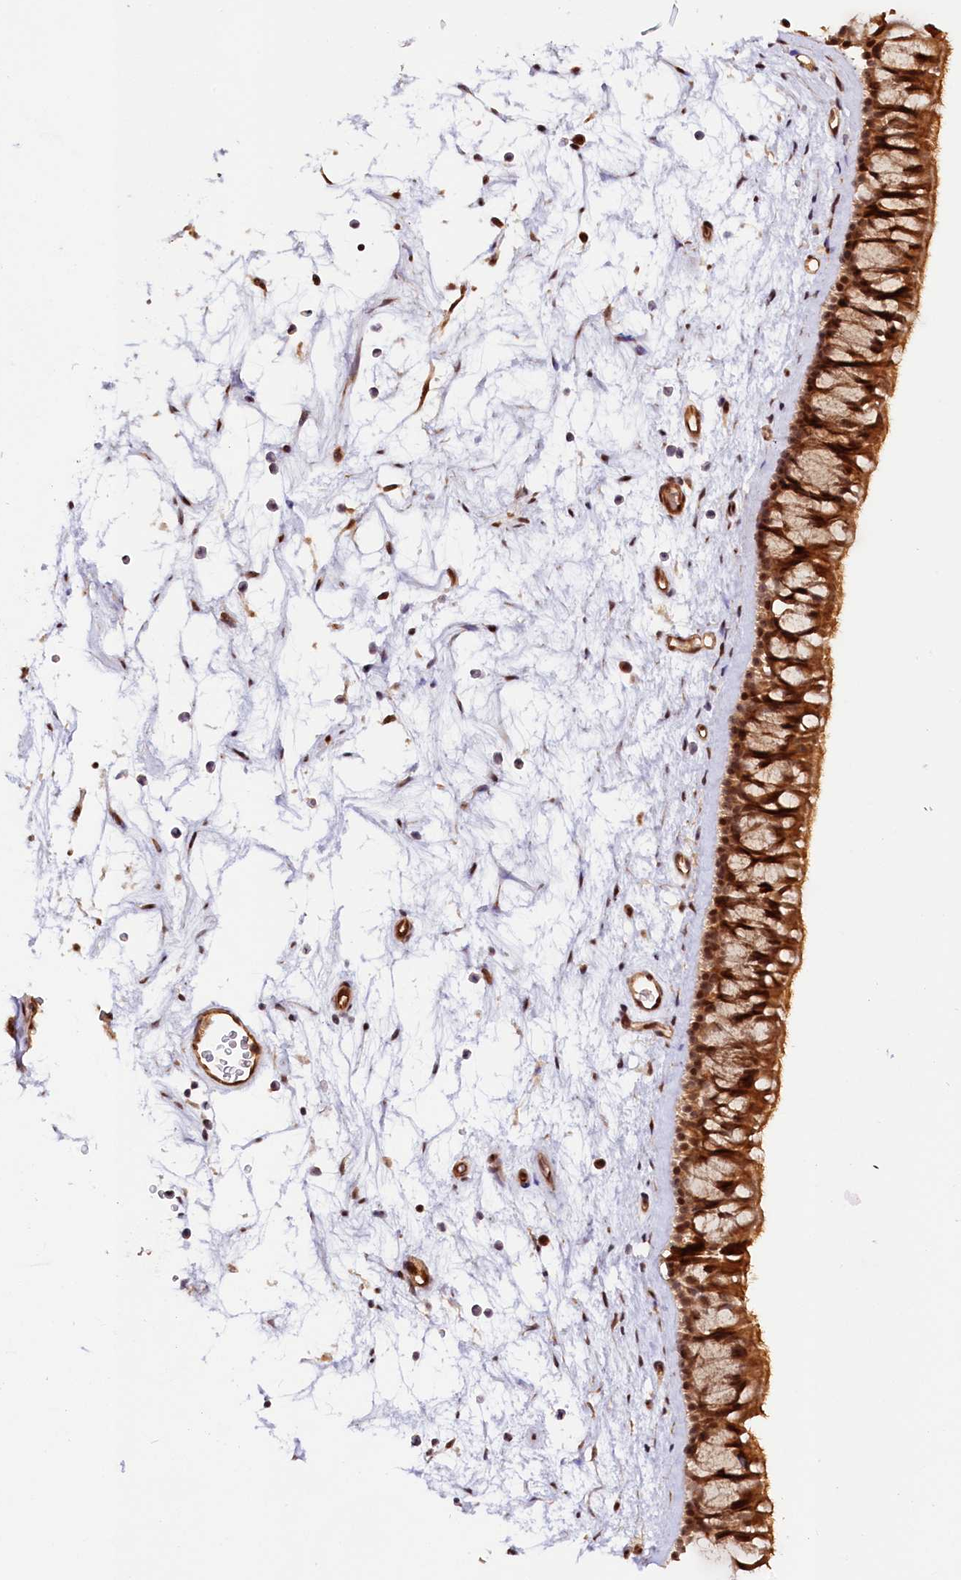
{"staining": {"intensity": "strong", "quantity": ">75%", "location": "cytoplasmic/membranous,nuclear"}, "tissue": "nasopharynx", "cell_type": "Respiratory epithelial cells", "image_type": "normal", "snomed": [{"axis": "morphology", "description": "Normal tissue, NOS"}, {"axis": "topography", "description": "Nasopharynx"}], "caption": "An IHC micrograph of normal tissue is shown. Protein staining in brown shows strong cytoplasmic/membranous,nuclear positivity in nasopharynx within respiratory epithelial cells. The protein is shown in brown color, while the nuclei are stained blue.", "gene": "ANKRD24", "patient": {"sex": "male", "age": 64}}